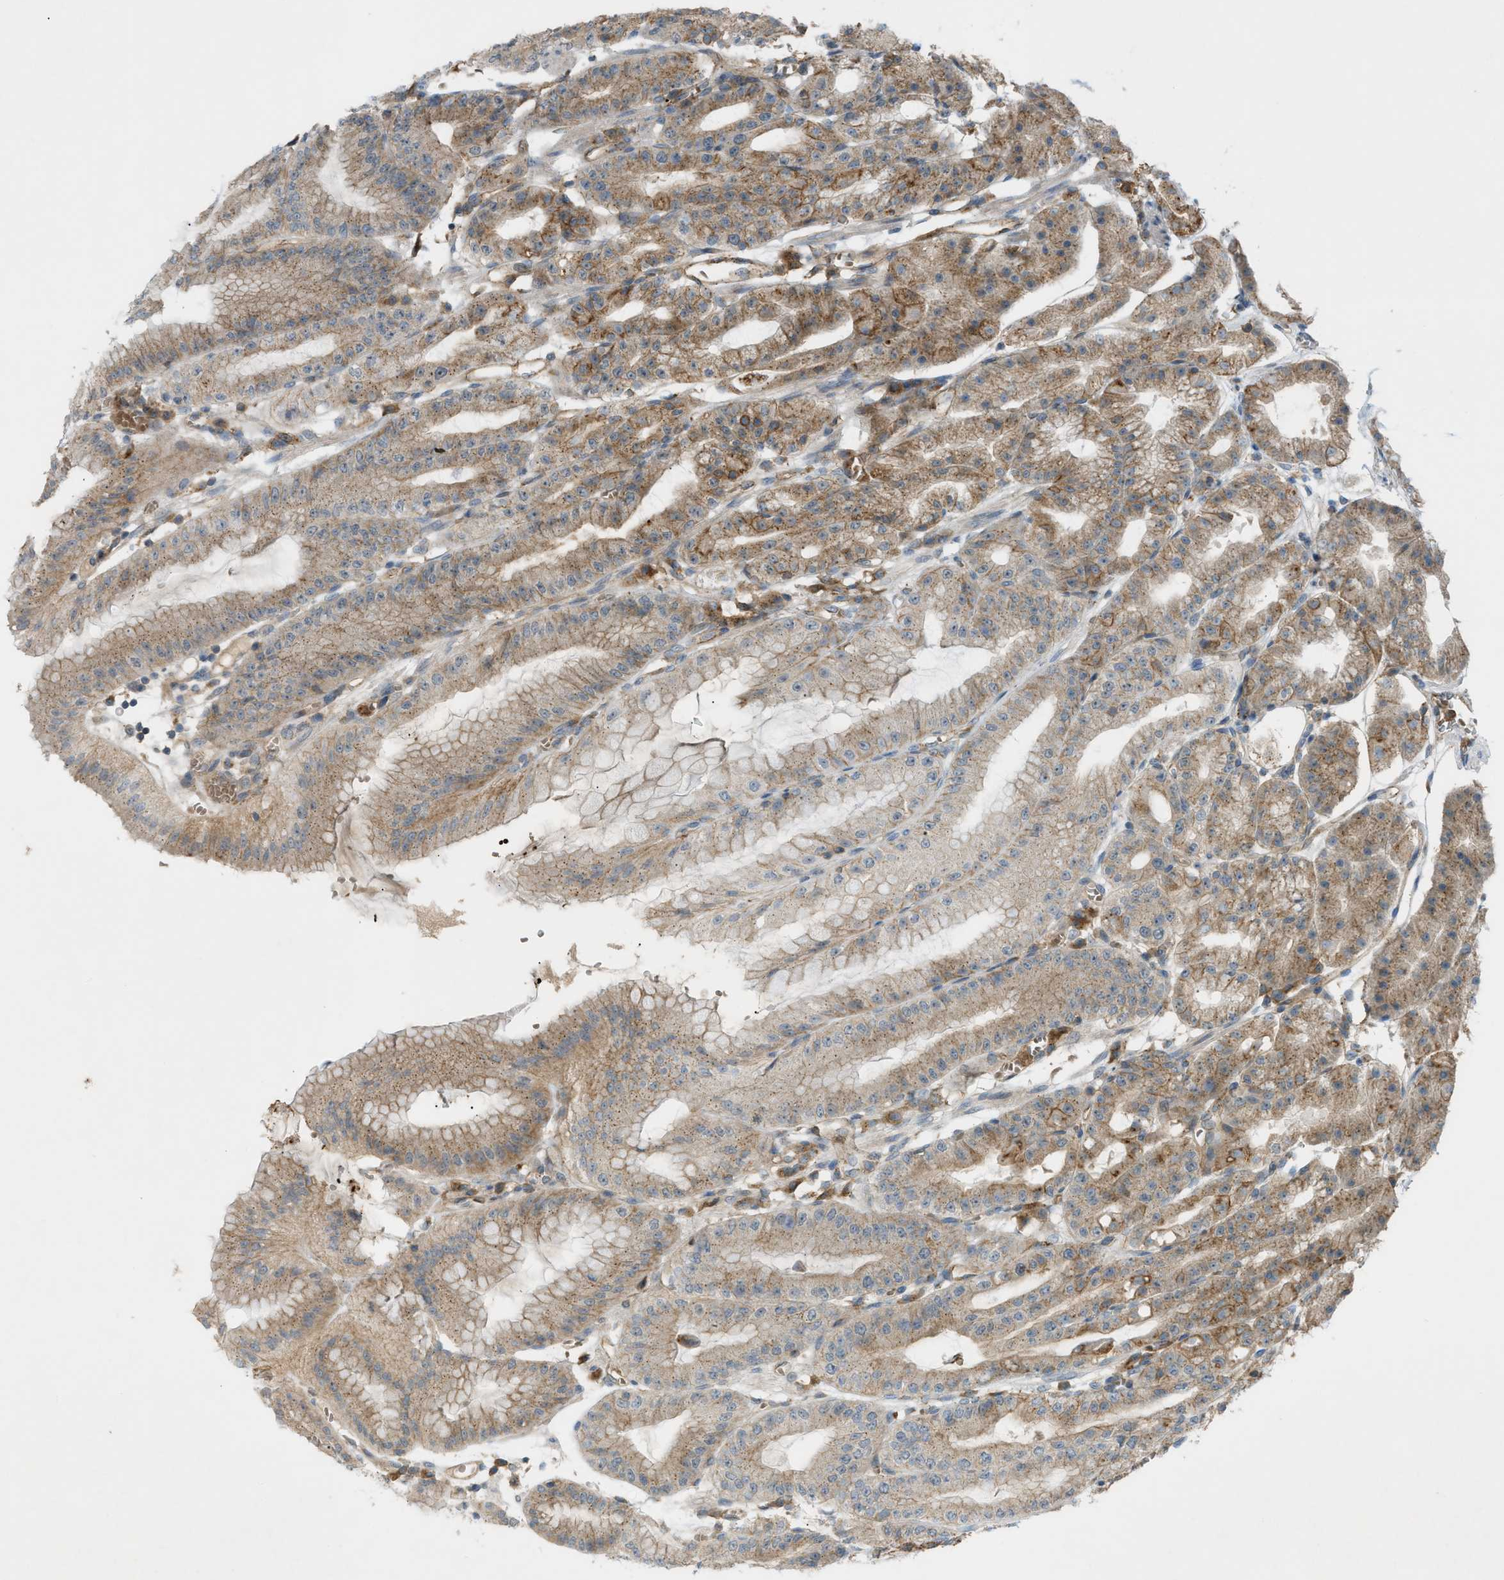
{"staining": {"intensity": "moderate", "quantity": ">75%", "location": "cytoplasmic/membranous"}, "tissue": "stomach", "cell_type": "Glandular cells", "image_type": "normal", "snomed": [{"axis": "morphology", "description": "Normal tissue, NOS"}, {"axis": "topography", "description": "Stomach, lower"}], "caption": "Stomach was stained to show a protein in brown. There is medium levels of moderate cytoplasmic/membranous staining in about >75% of glandular cells.", "gene": "GRK6", "patient": {"sex": "male", "age": 71}}